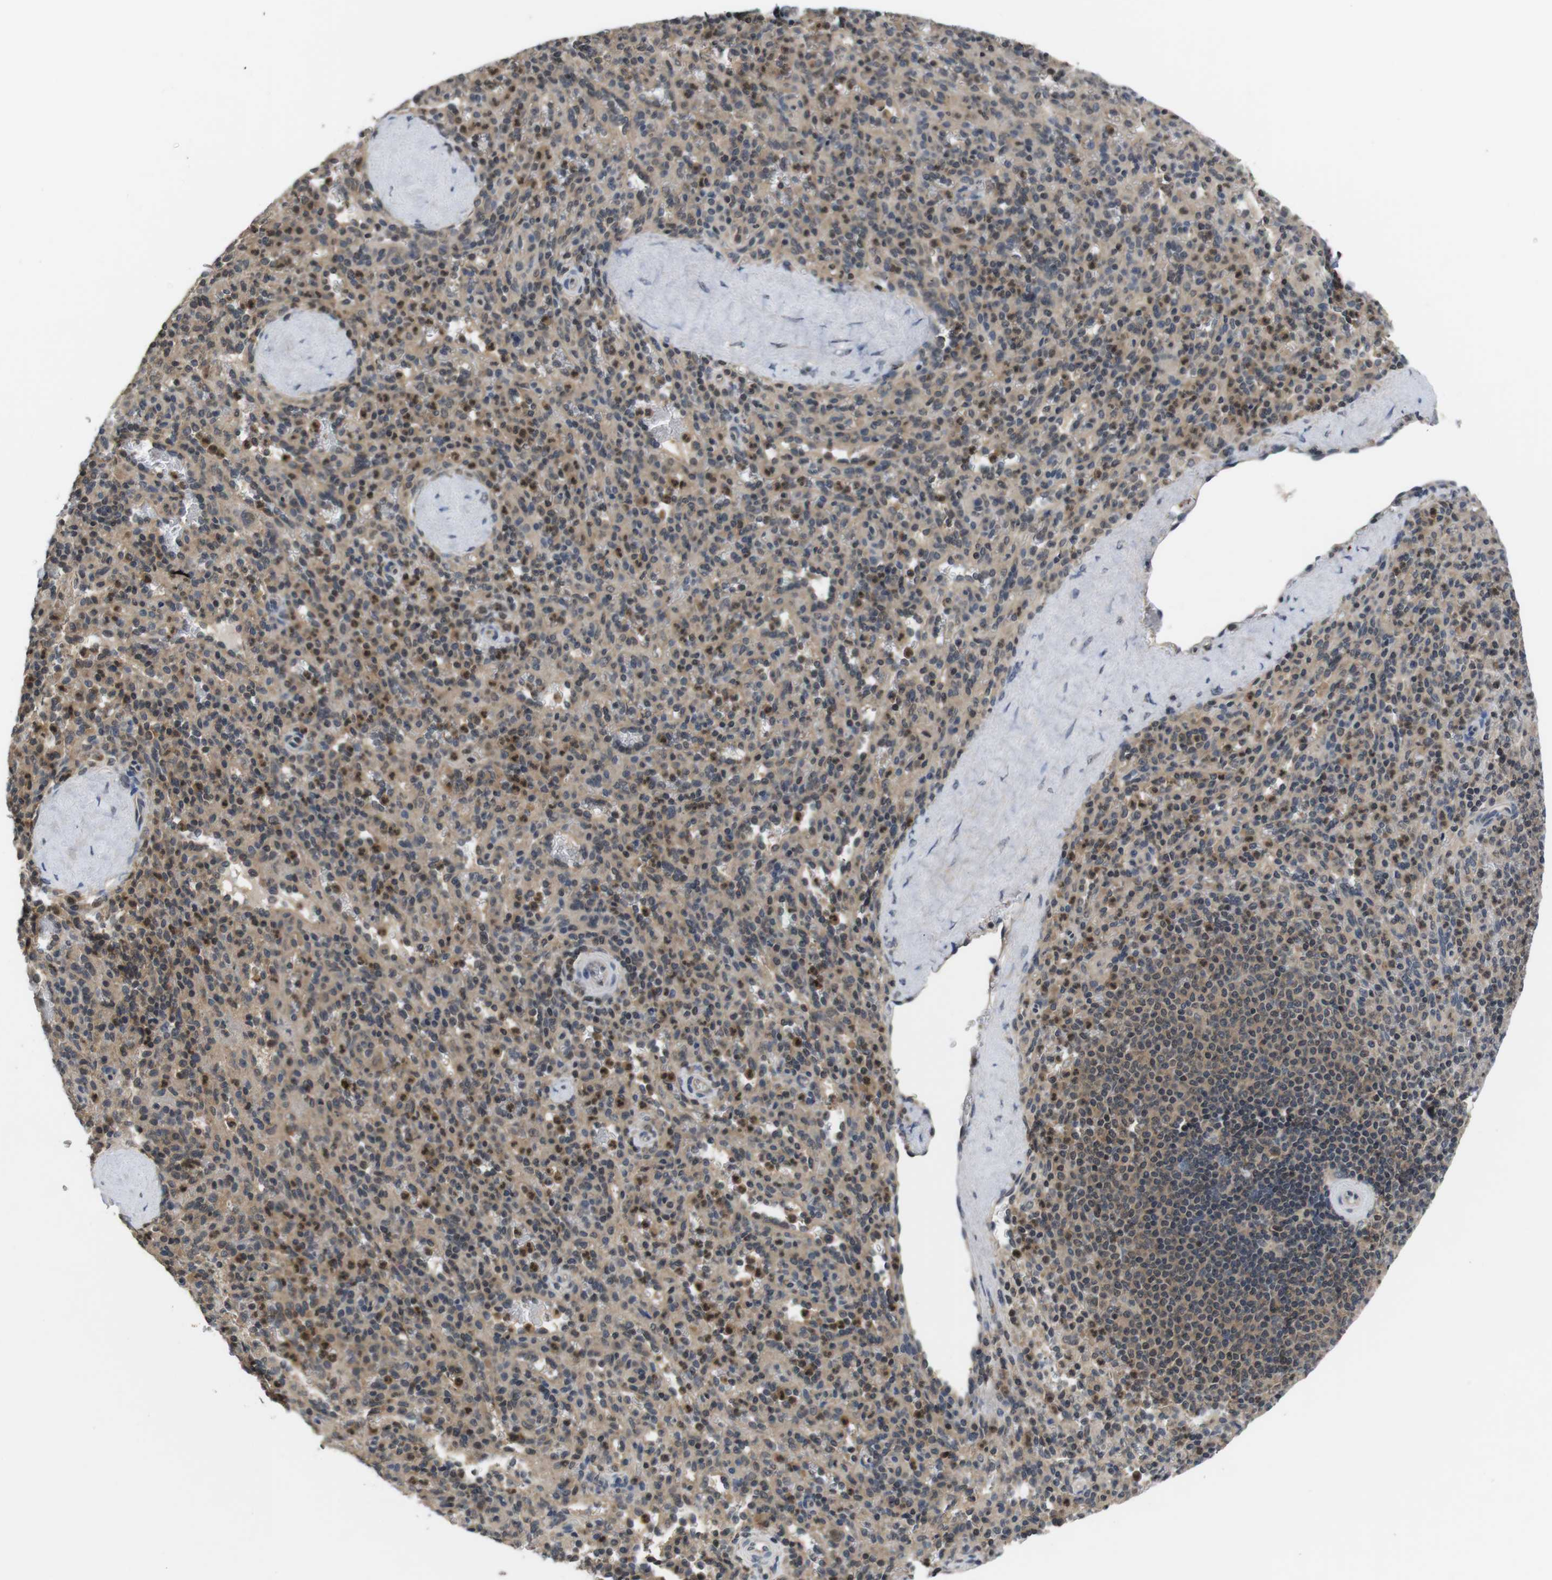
{"staining": {"intensity": "weak", "quantity": "25%-75%", "location": "cytoplasmic/membranous"}, "tissue": "spleen", "cell_type": "Cells in red pulp", "image_type": "normal", "snomed": [{"axis": "morphology", "description": "Normal tissue, NOS"}, {"axis": "topography", "description": "Spleen"}], "caption": "A low amount of weak cytoplasmic/membranous positivity is present in approximately 25%-75% of cells in red pulp in normal spleen.", "gene": "FADD", "patient": {"sex": "male", "age": 36}}